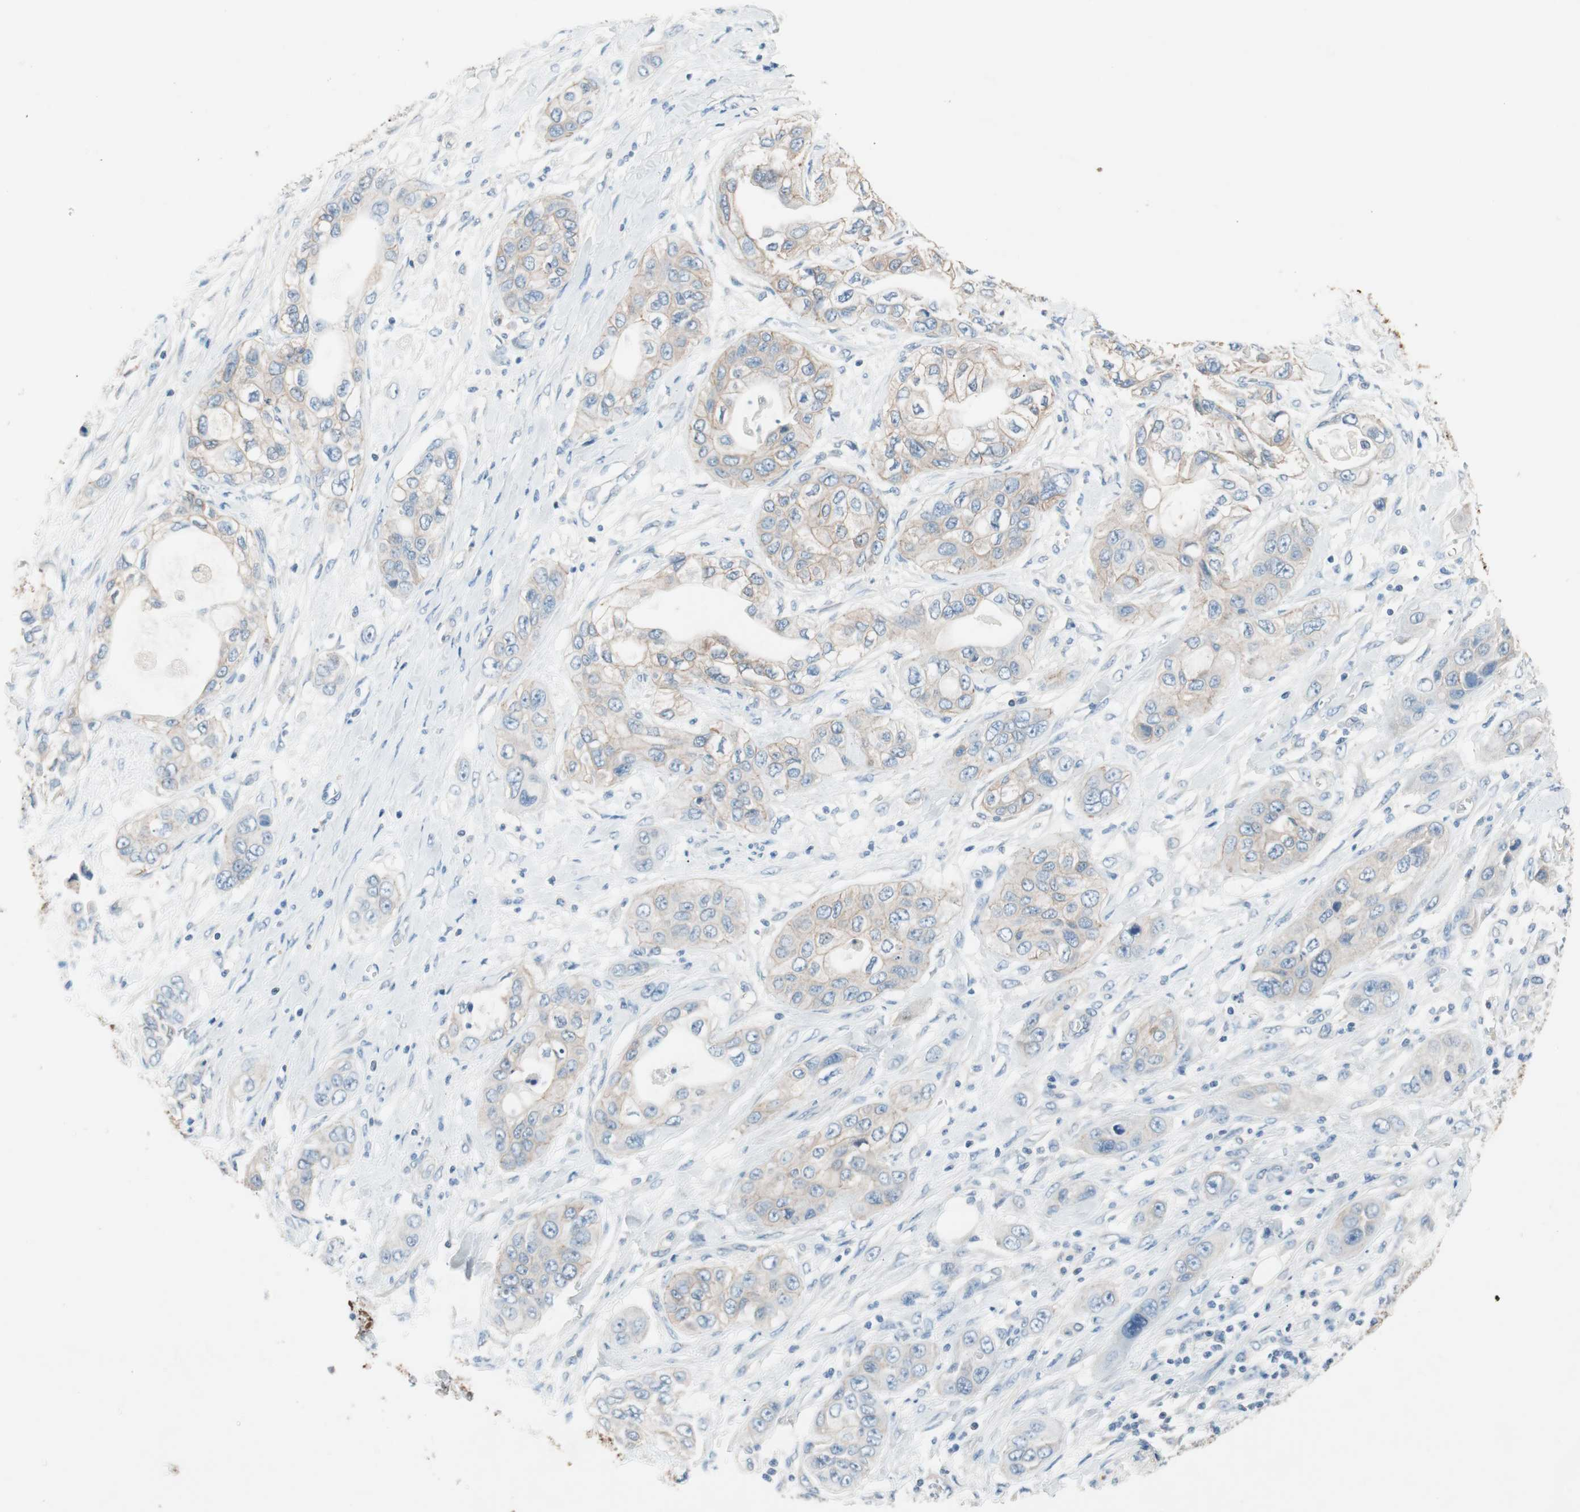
{"staining": {"intensity": "negative", "quantity": "none", "location": "none"}, "tissue": "pancreatic cancer", "cell_type": "Tumor cells", "image_type": "cancer", "snomed": [{"axis": "morphology", "description": "Adenocarcinoma, NOS"}, {"axis": "topography", "description": "Pancreas"}], "caption": "Adenocarcinoma (pancreatic) was stained to show a protein in brown. There is no significant positivity in tumor cells. Nuclei are stained in blue.", "gene": "GLUL", "patient": {"sex": "female", "age": 70}}